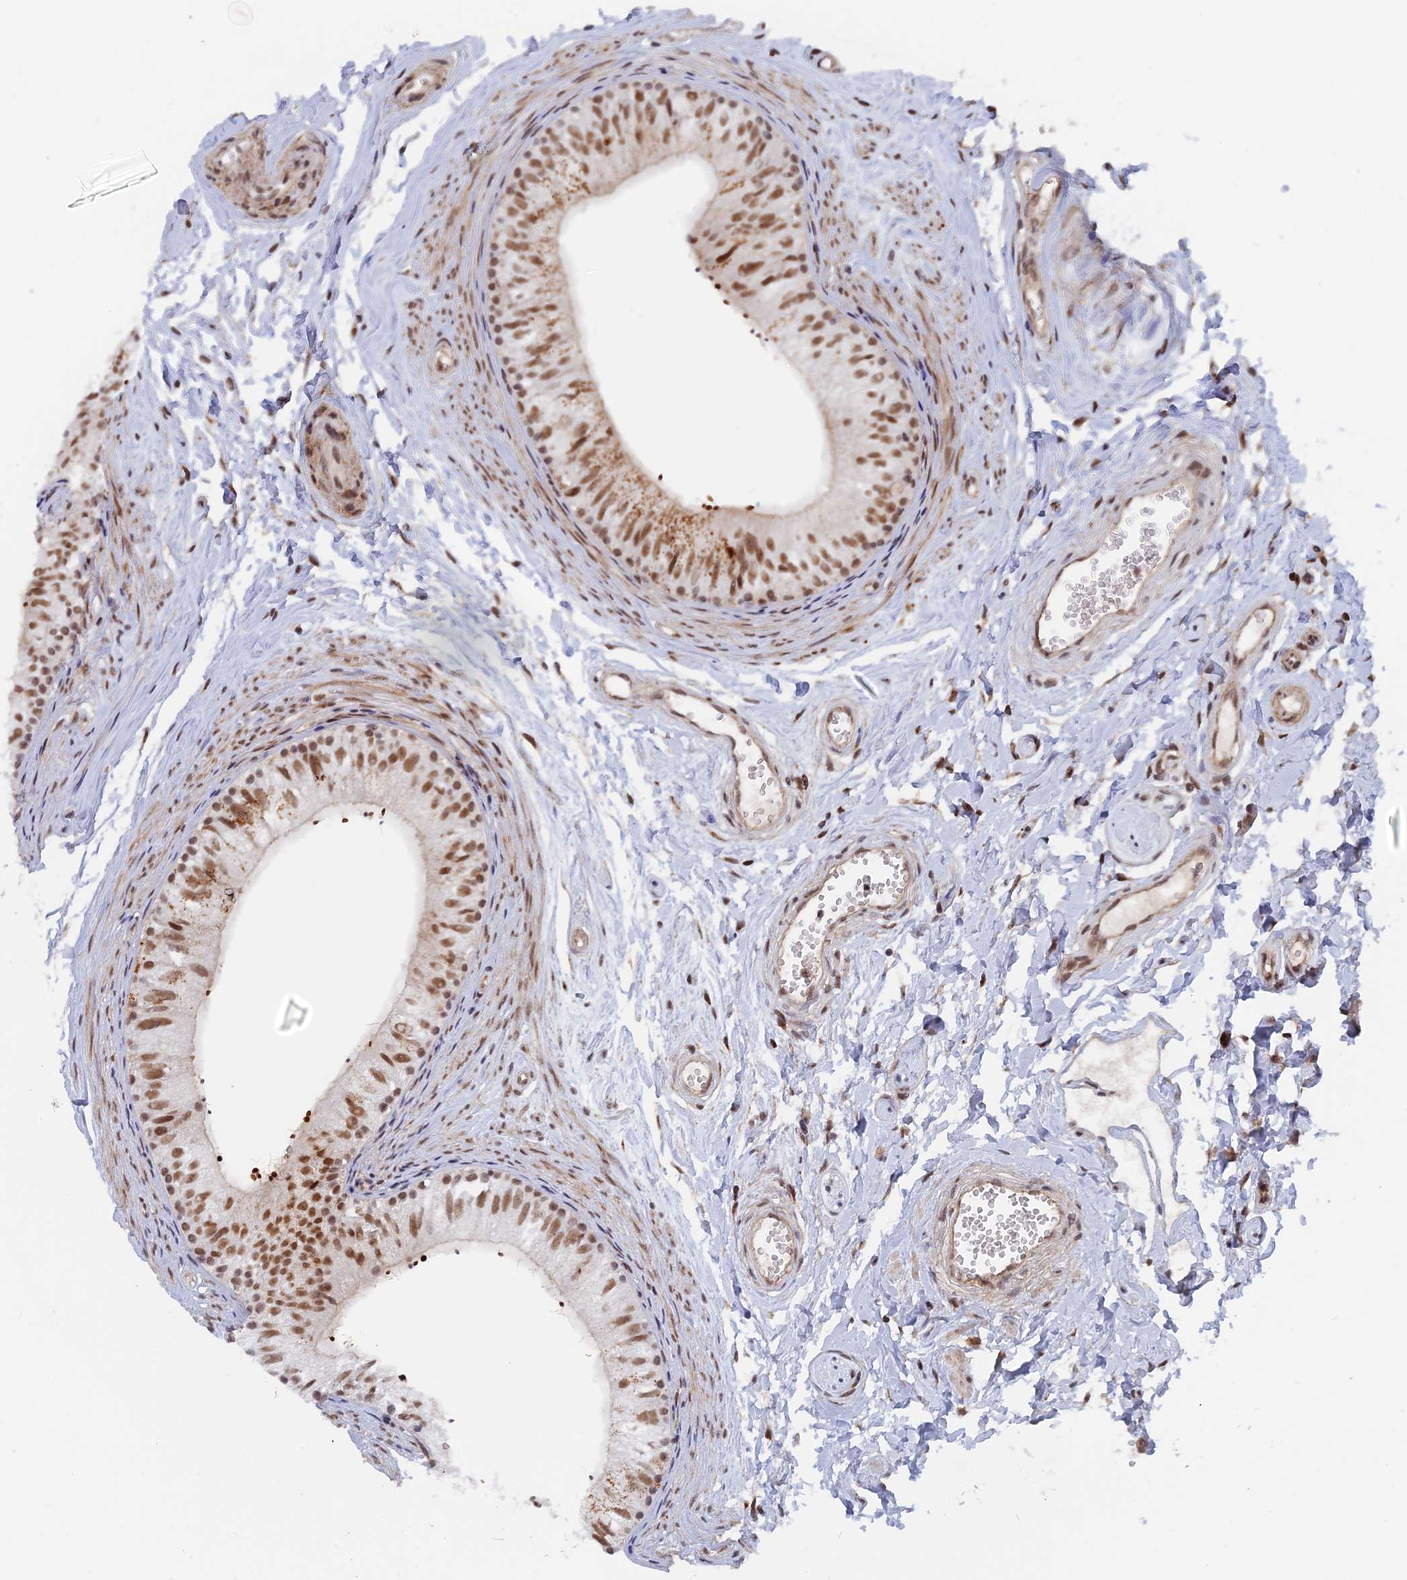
{"staining": {"intensity": "moderate", "quantity": ">75%", "location": "nuclear"}, "tissue": "epididymis", "cell_type": "Glandular cells", "image_type": "normal", "snomed": [{"axis": "morphology", "description": "Normal tissue, NOS"}, {"axis": "topography", "description": "Epididymis"}], "caption": "Immunohistochemical staining of normal human epididymis reveals moderate nuclear protein expression in about >75% of glandular cells. The staining was performed using DAB to visualize the protein expression in brown, while the nuclei were stained in blue with hematoxylin (Magnification: 20x).", "gene": "CCDC85A", "patient": {"sex": "male", "age": 56}}